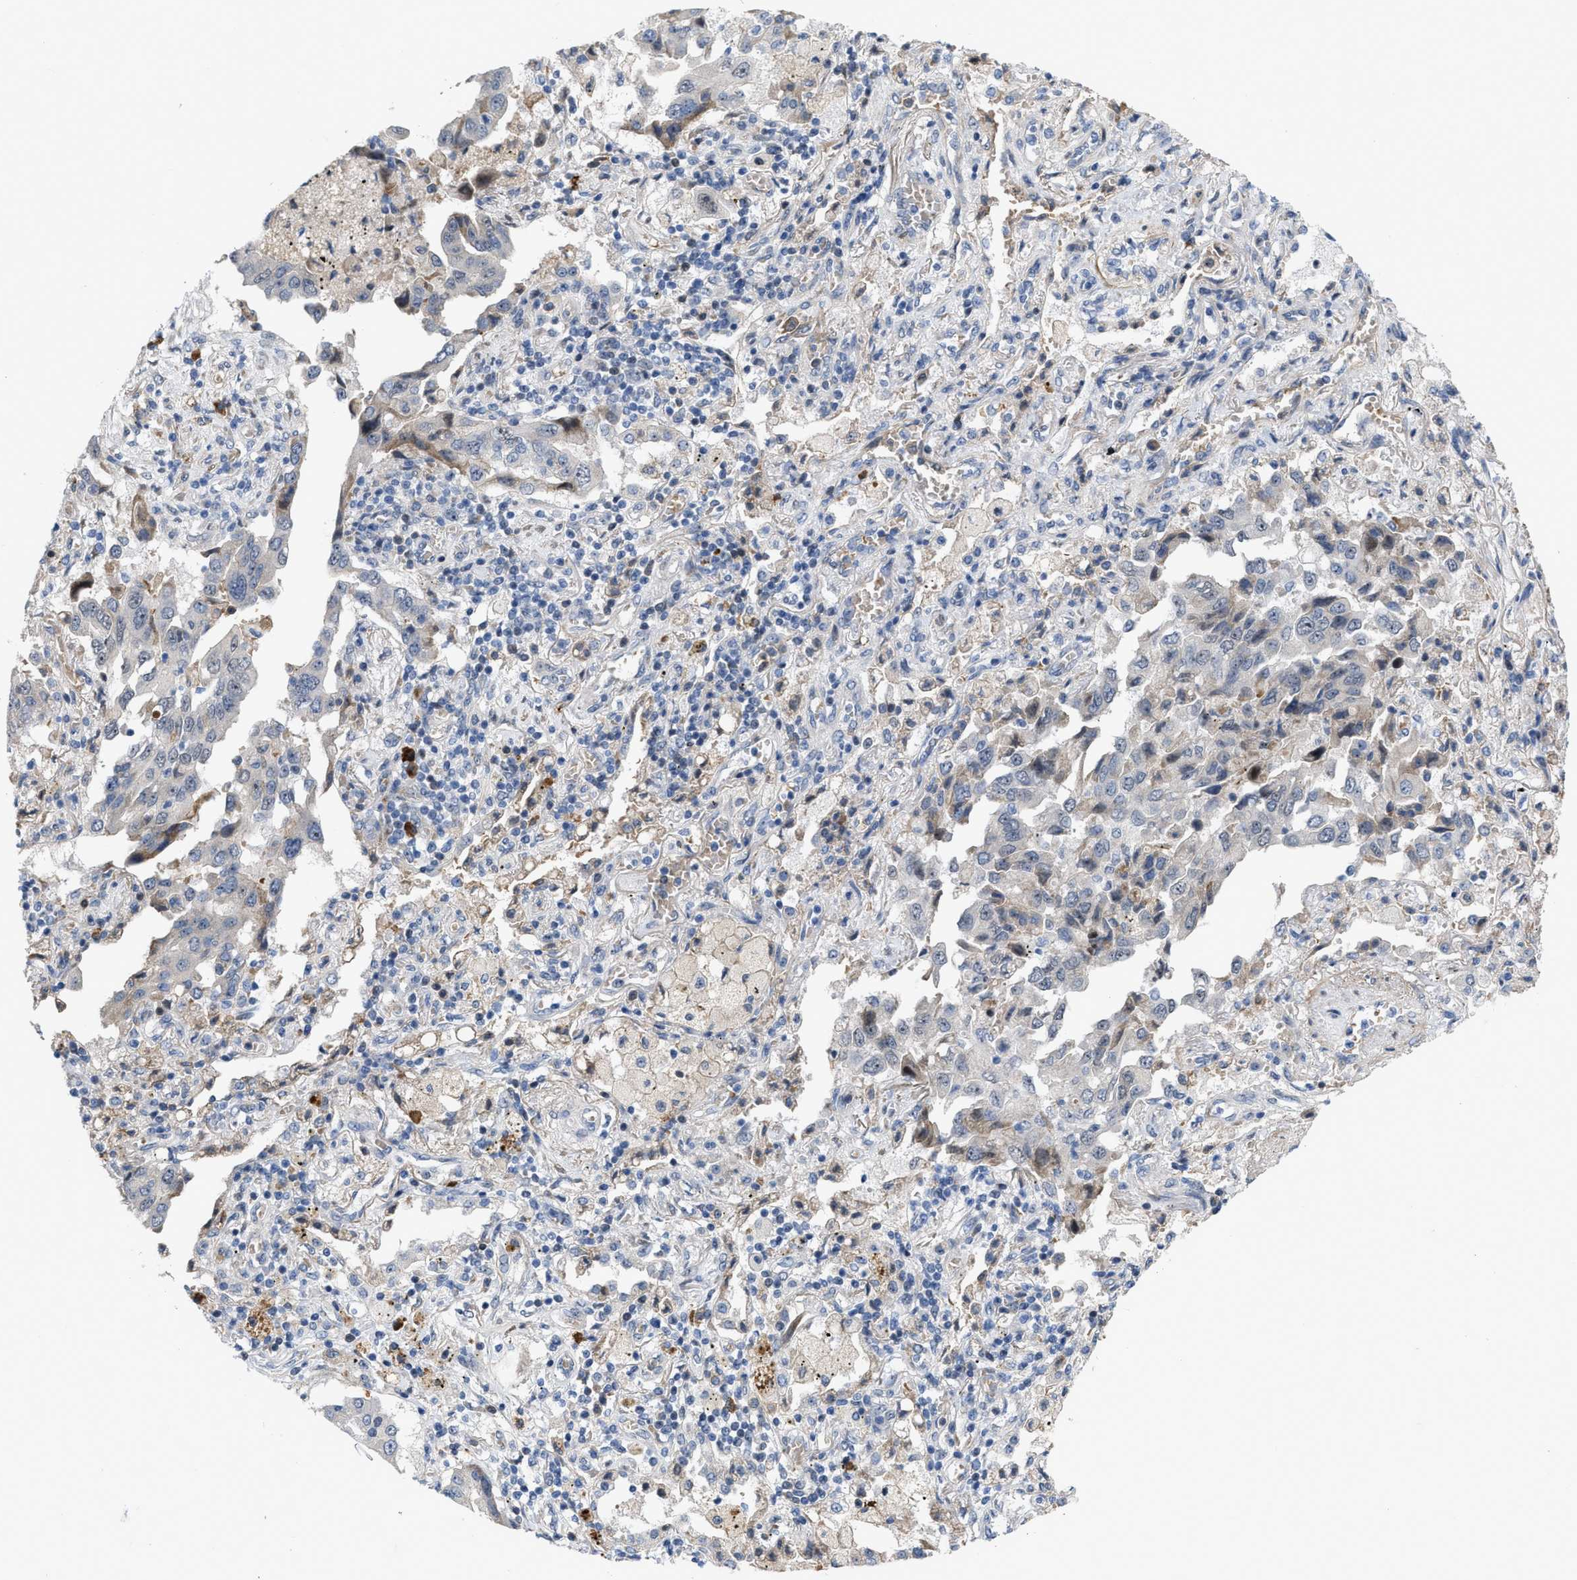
{"staining": {"intensity": "weak", "quantity": "<25%", "location": "cytoplasmic/membranous"}, "tissue": "lung cancer", "cell_type": "Tumor cells", "image_type": "cancer", "snomed": [{"axis": "morphology", "description": "Adenocarcinoma, NOS"}, {"axis": "topography", "description": "Lung"}], "caption": "Tumor cells show no significant positivity in adenocarcinoma (lung). Nuclei are stained in blue.", "gene": "POLR1F", "patient": {"sex": "female", "age": 65}}